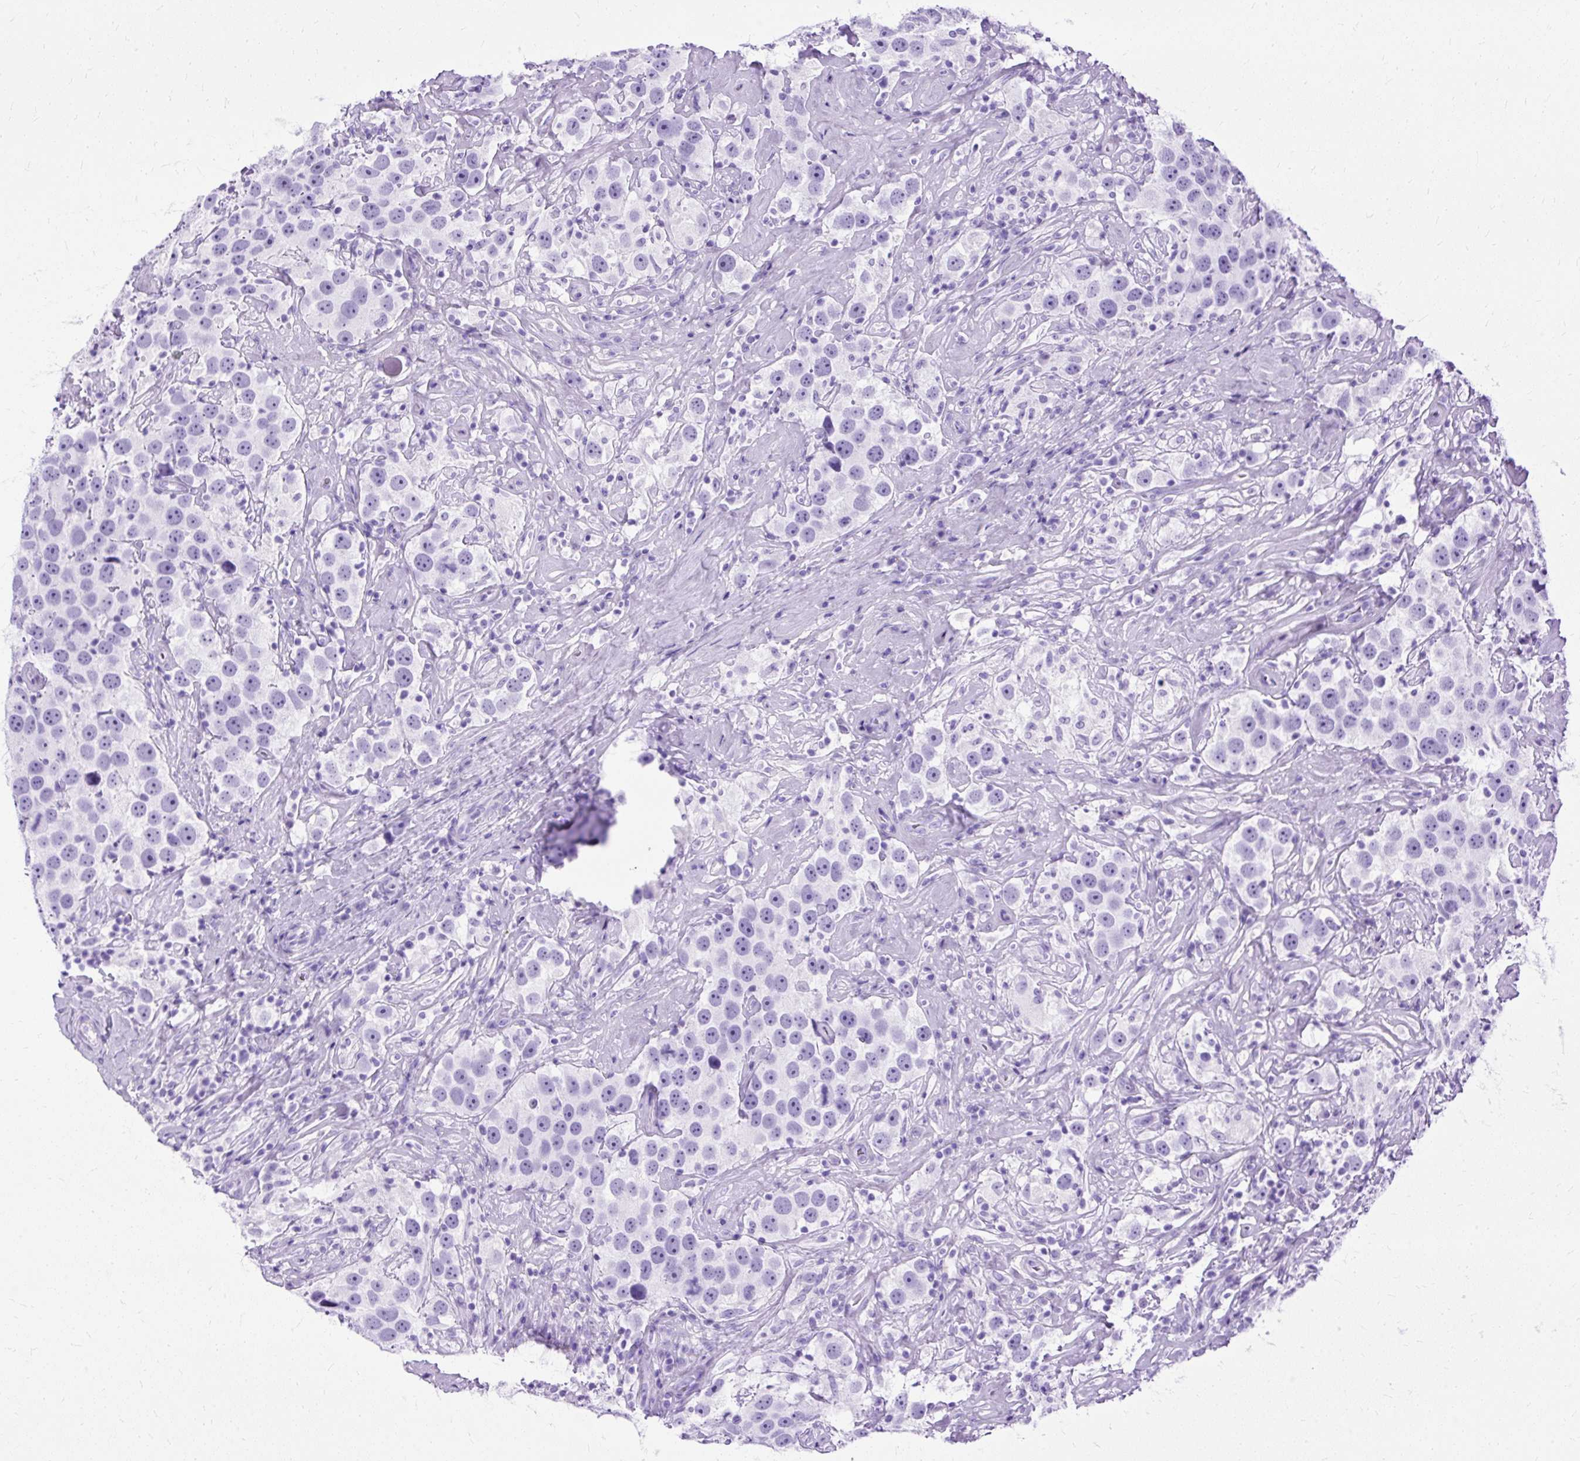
{"staining": {"intensity": "negative", "quantity": "none", "location": "none"}, "tissue": "testis cancer", "cell_type": "Tumor cells", "image_type": "cancer", "snomed": [{"axis": "morphology", "description": "Seminoma, NOS"}, {"axis": "topography", "description": "Testis"}], "caption": "There is no significant positivity in tumor cells of seminoma (testis).", "gene": "SLC8A2", "patient": {"sex": "male", "age": 49}}